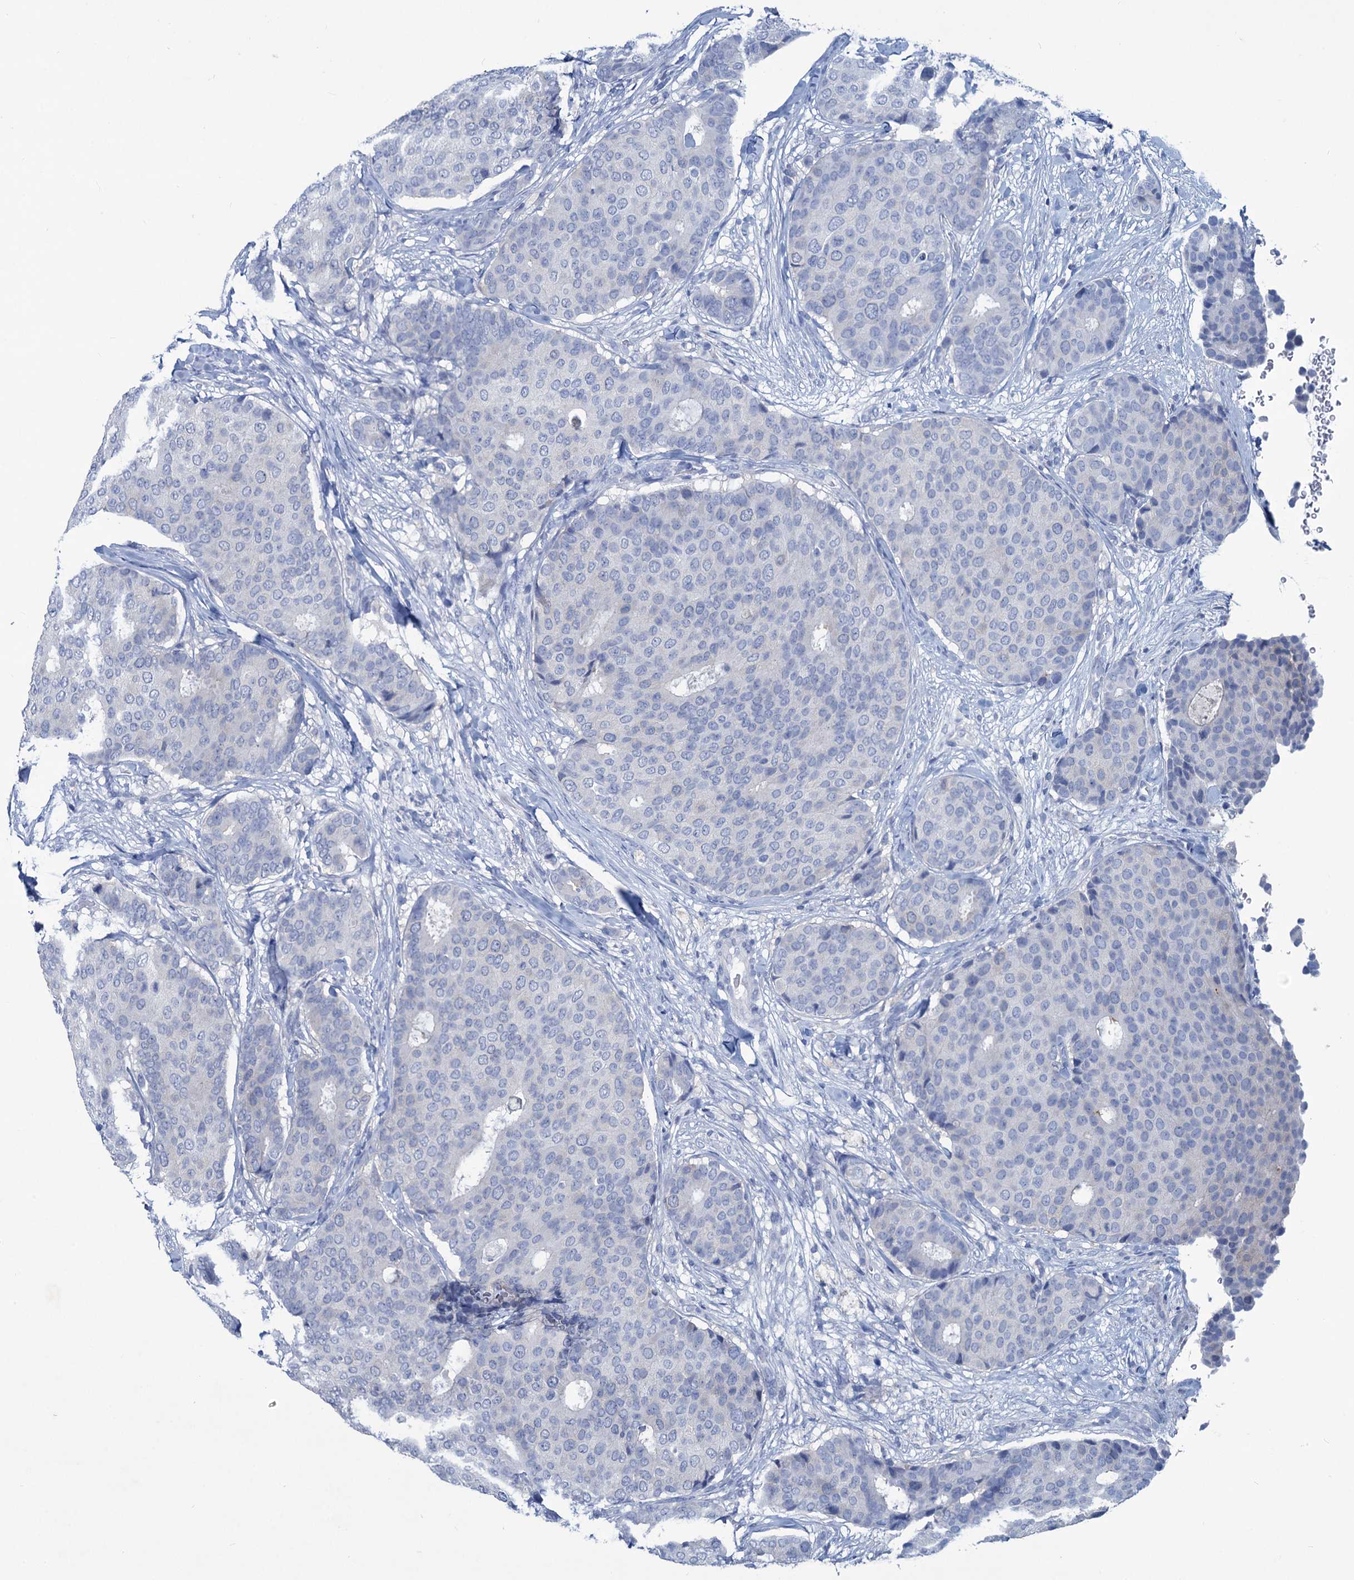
{"staining": {"intensity": "negative", "quantity": "none", "location": "none"}, "tissue": "breast cancer", "cell_type": "Tumor cells", "image_type": "cancer", "snomed": [{"axis": "morphology", "description": "Duct carcinoma"}, {"axis": "topography", "description": "Breast"}], "caption": "A high-resolution micrograph shows immunohistochemistry (IHC) staining of breast cancer, which exhibits no significant positivity in tumor cells.", "gene": "RTKN2", "patient": {"sex": "female", "age": 75}}